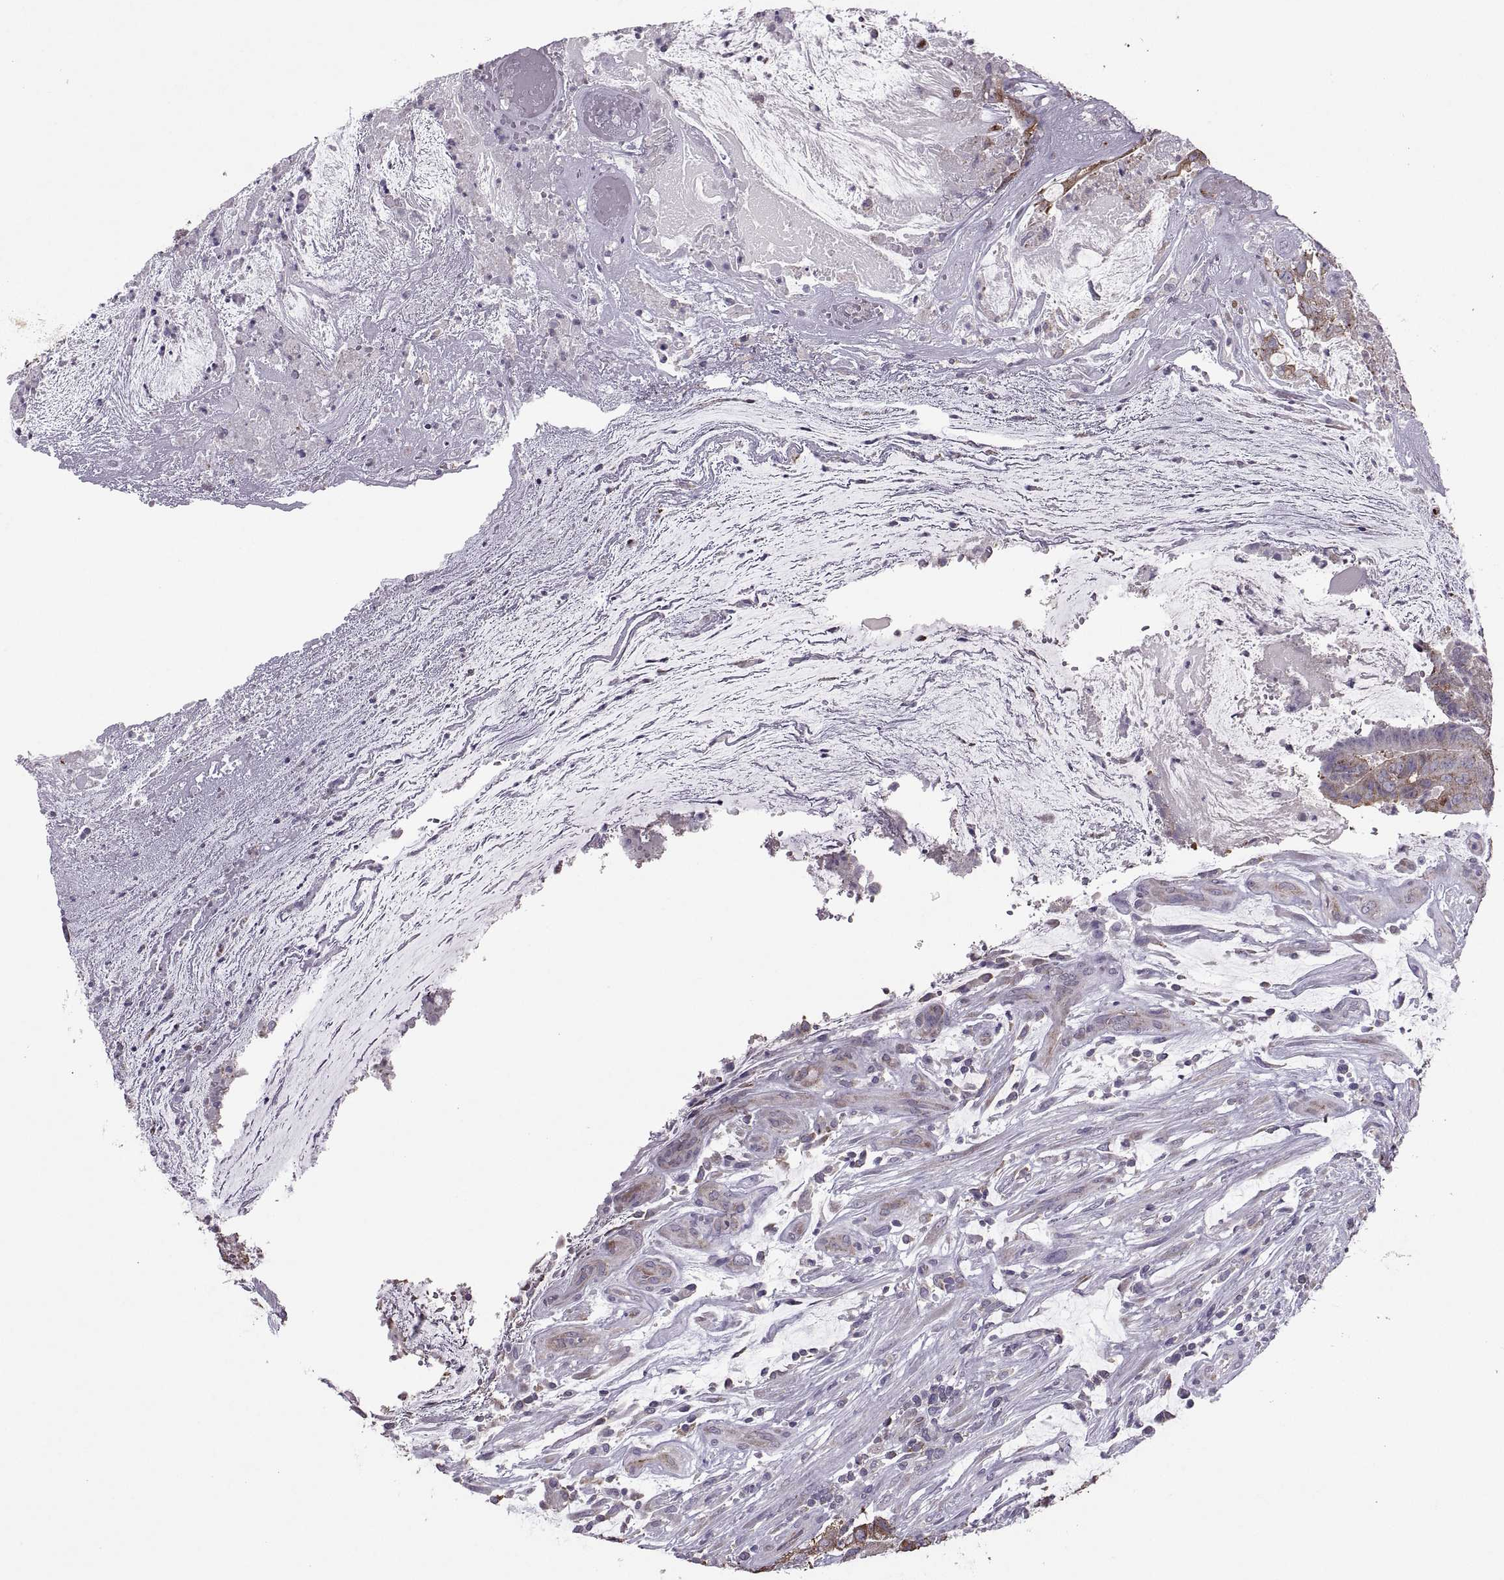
{"staining": {"intensity": "moderate", "quantity": "<25%", "location": "cytoplasmic/membranous"}, "tissue": "colorectal cancer", "cell_type": "Tumor cells", "image_type": "cancer", "snomed": [{"axis": "morphology", "description": "Adenocarcinoma, NOS"}, {"axis": "topography", "description": "Colon"}], "caption": "Colorectal adenocarcinoma stained with a brown dye reveals moderate cytoplasmic/membranous positive positivity in about <25% of tumor cells.", "gene": "PABPC1", "patient": {"sex": "female", "age": 43}}